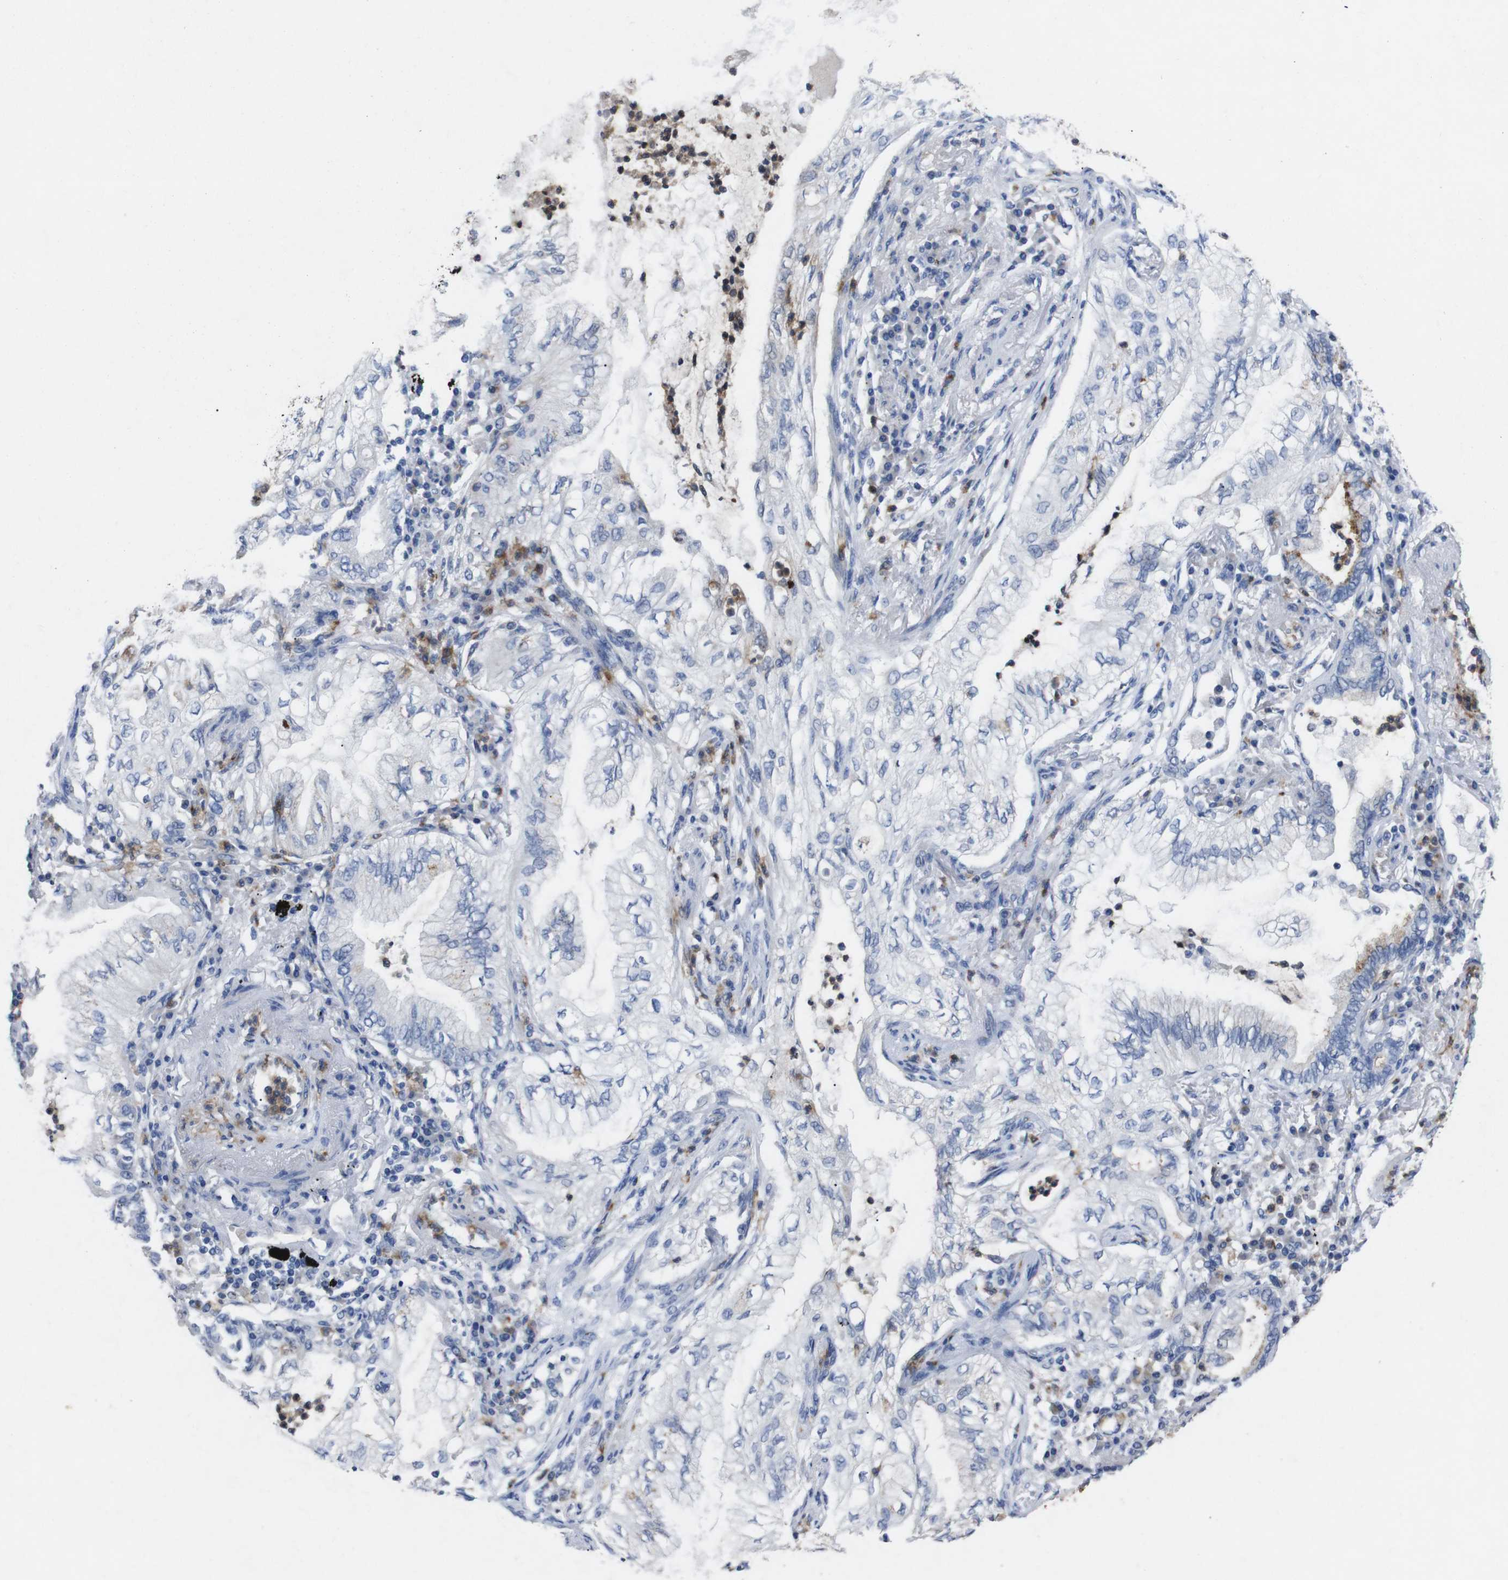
{"staining": {"intensity": "weak", "quantity": "<25%", "location": "cytoplasmic/membranous"}, "tissue": "lung cancer", "cell_type": "Tumor cells", "image_type": "cancer", "snomed": [{"axis": "morphology", "description": "Normal tissue, NOS"}, {"axis": "morphology", "description": "Adenocarcinoma, NOS"}, {"axis": "topography", "description": "Bronchus"}, {"axis": "topography", "description": "Lung"}], "caption": "The immunohistochemistry (IHC) micrograph has no significant positivity in tumor cells of lung cancer (adenocarcinoma) tissue. The staining was performed using DAB to visualize the protein expression in brown, while the nuclei were stained in blue with hematoxylin (Magnification: 20x).", "gene": "GJB2", "patient": {"sex": "female", "age": 70}}